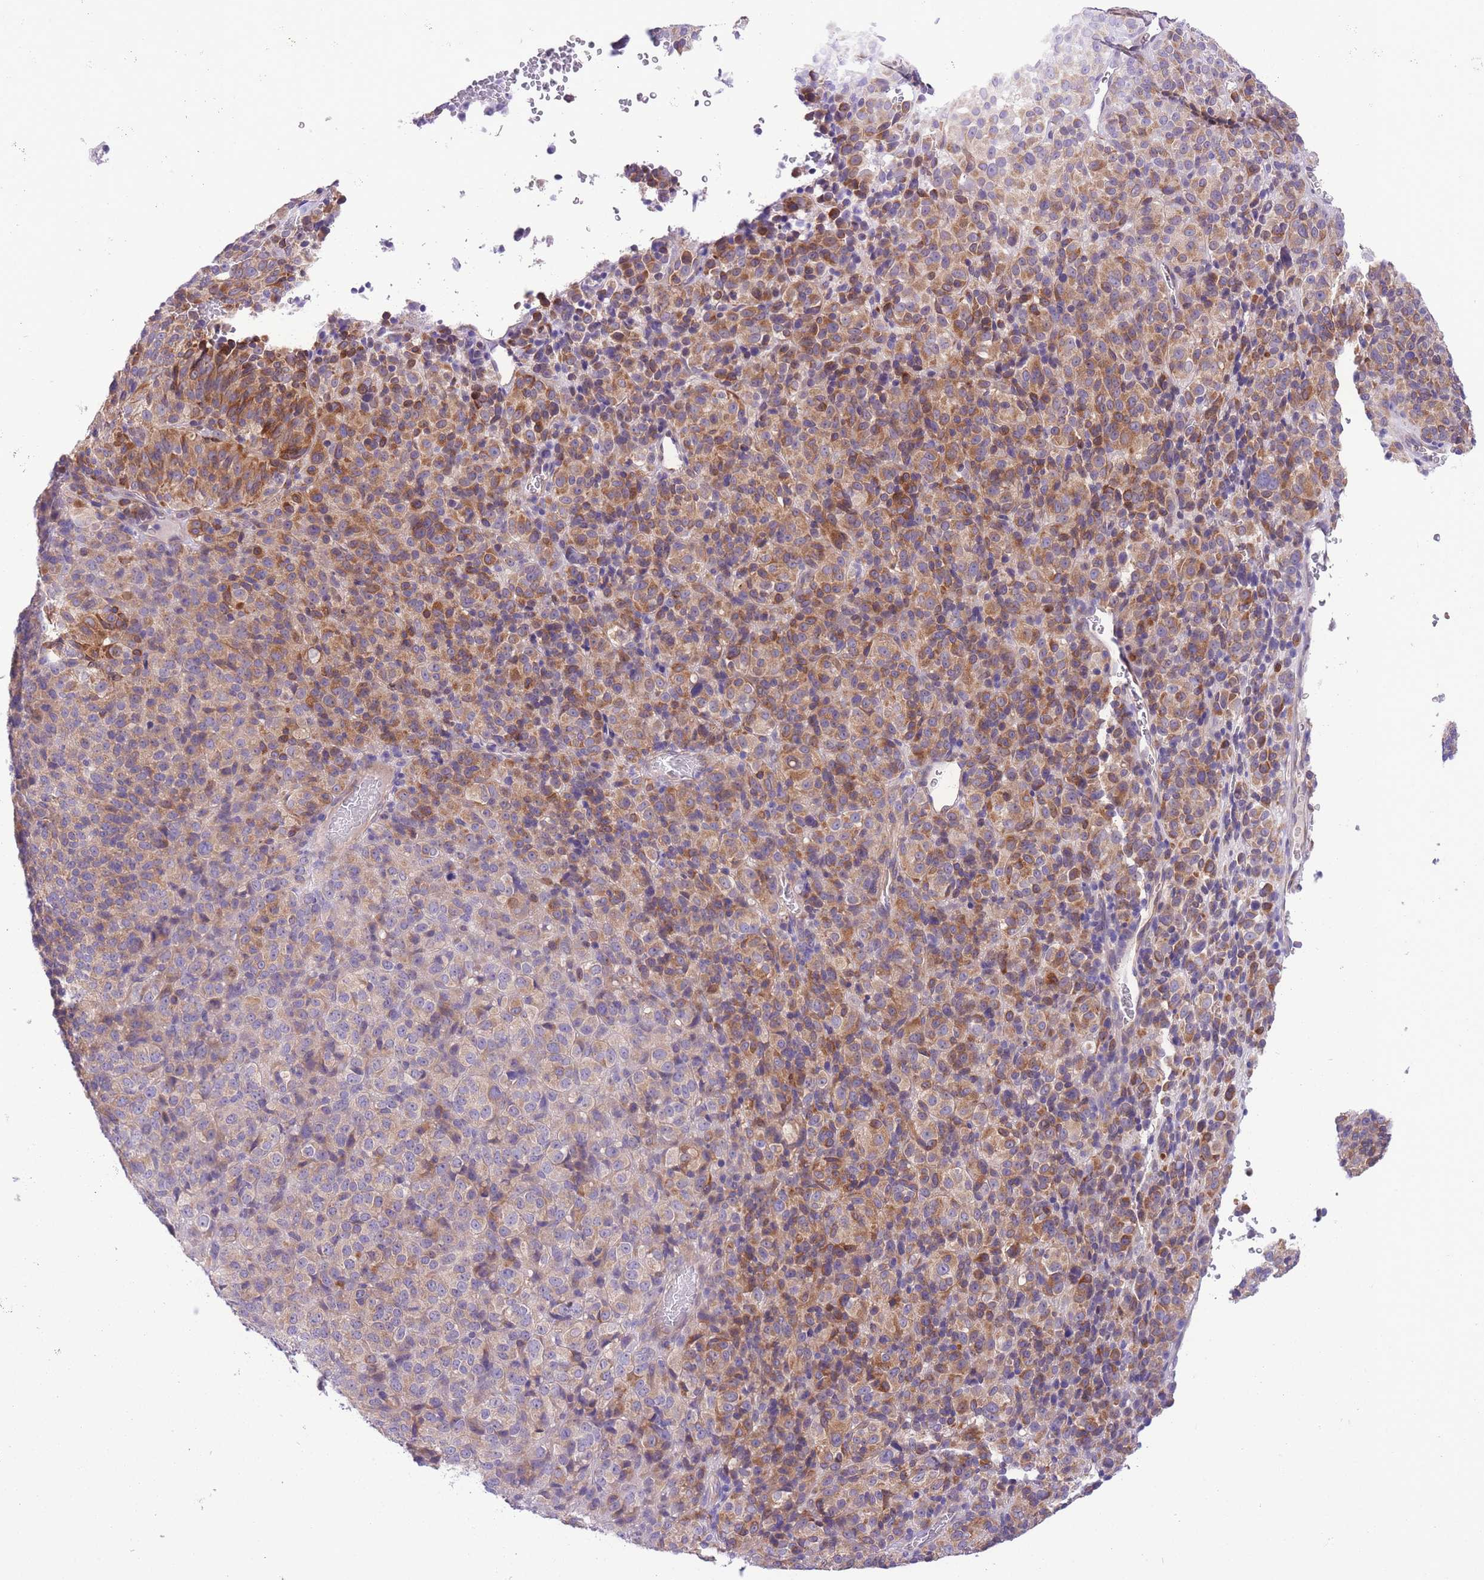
{"staining": {"intensity": "moderate", "quantity": "25%-75%", "location": "cytoplasmic/membranous"}, "tissue": "melanoma", "cell_type": "Tumor cells", "image_type": "cancer", "snomed": [{"axis": "morphology", "description": "Malignant melanoma, Metastatic site"}, {"axis": "topography", "description": "Brain"}], "caption": "Immunohistochemistry staining of malignant melanoma (metastatic site), which shows medium levels of moderate cytoplasmic/membranous positivity in approximately 25%-75% of tumor cells indicating moderate cytoplasmic/membranous protein positivity. The staining was performed using DAB (3,3'-diaminobenzidine) (brown) for protein detection and nuclei were counterstained in hematoxylin (blue).", "gene": "WWOX", "patient": {"sex": "female", "age": 56}}